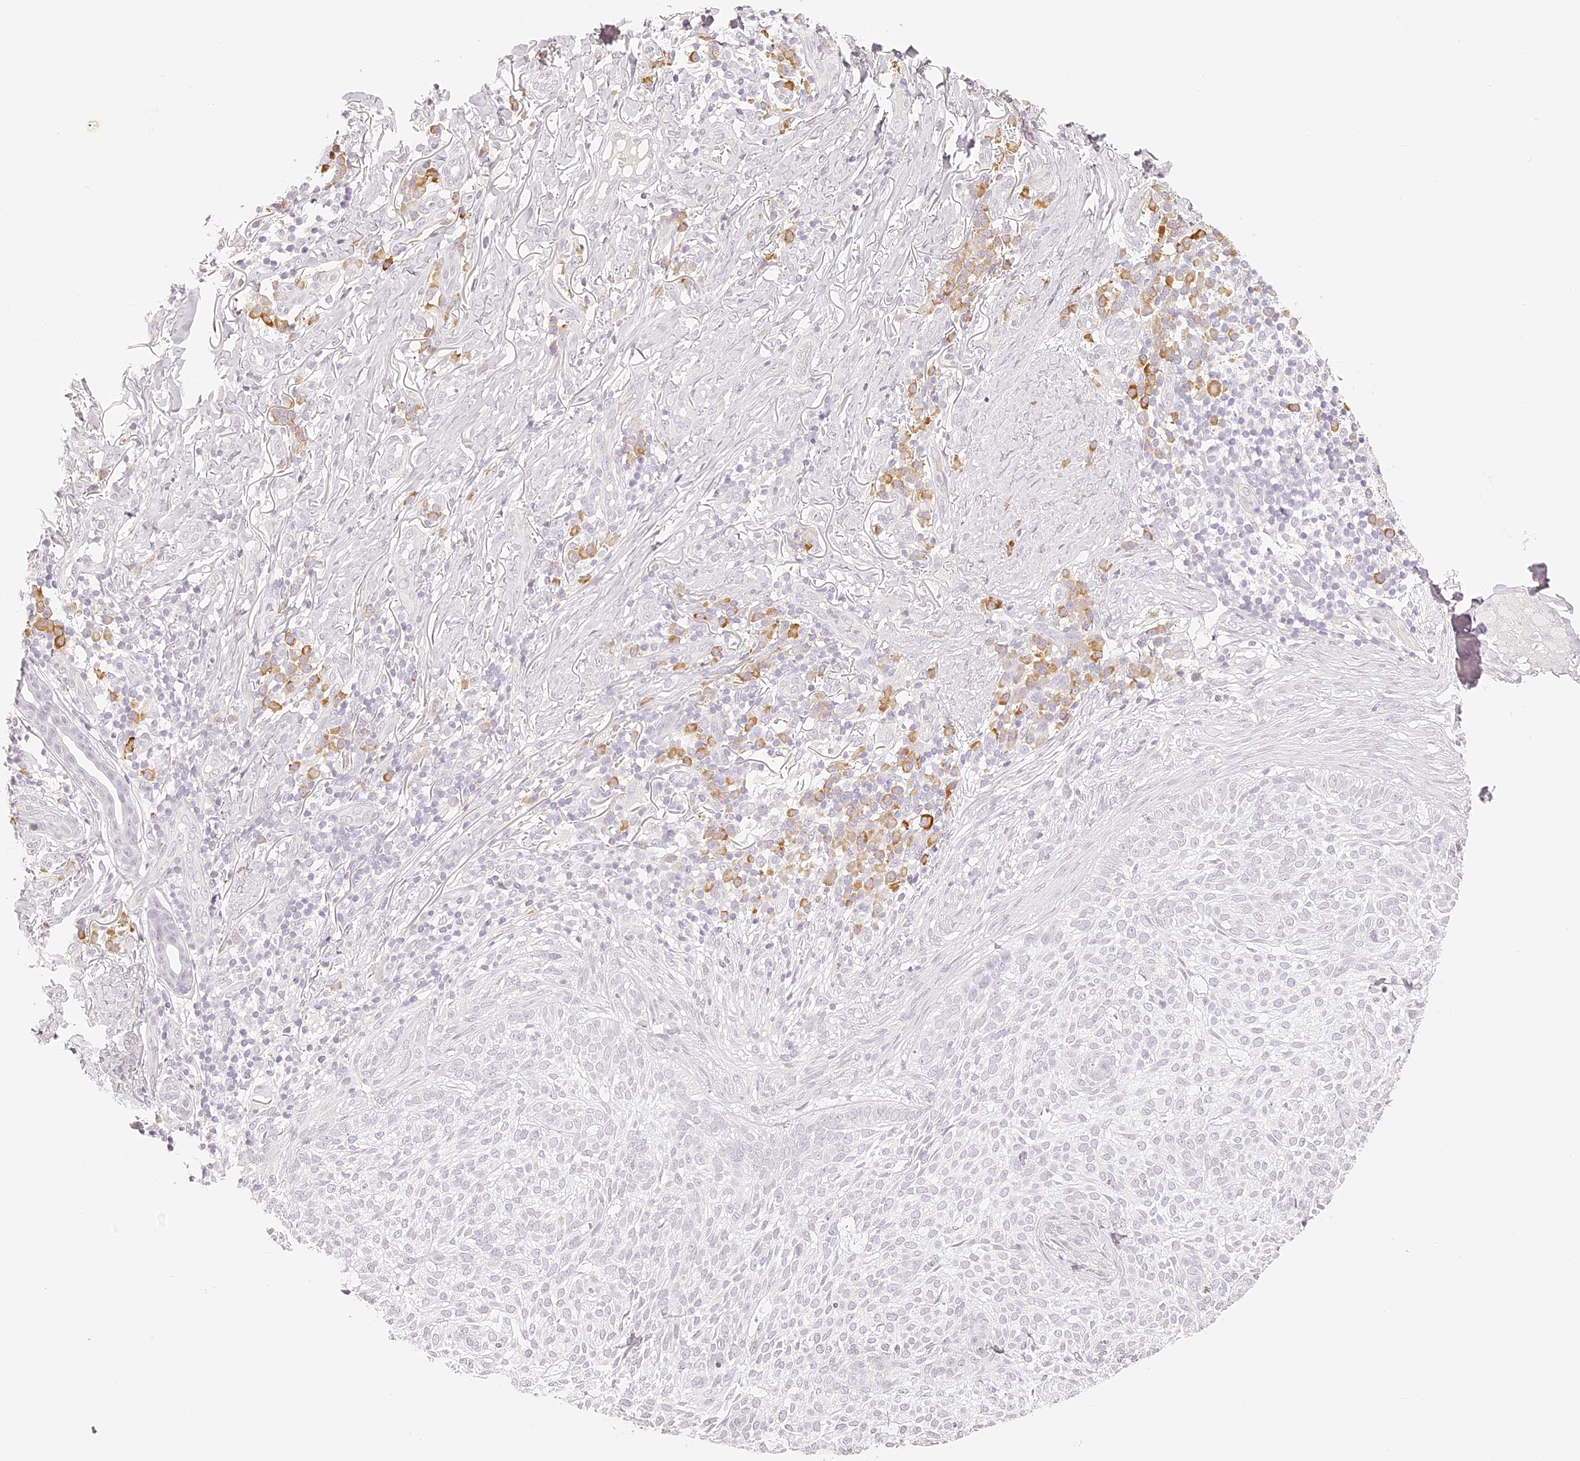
{"staining": {"intensity": "negative", "quantity": "none", "location": "none"}, "tissue": "skin cancer", "cell_type": "Tumor cells", "image_type": "cancer", "snomed": [{"axis": "morphology", "description": "Basal cell carcinoma"}, {"axis": "topography", "description": "Skin"}], "caption": "High power microscopy photomicrograph of an immunohistochemistry (IHC) image of skin cancer (basal cell carcinoma), revealing no significant staining in tumor cells.", "gene": "TRIM45", "patient": {"sex": "female", "age": 64}}